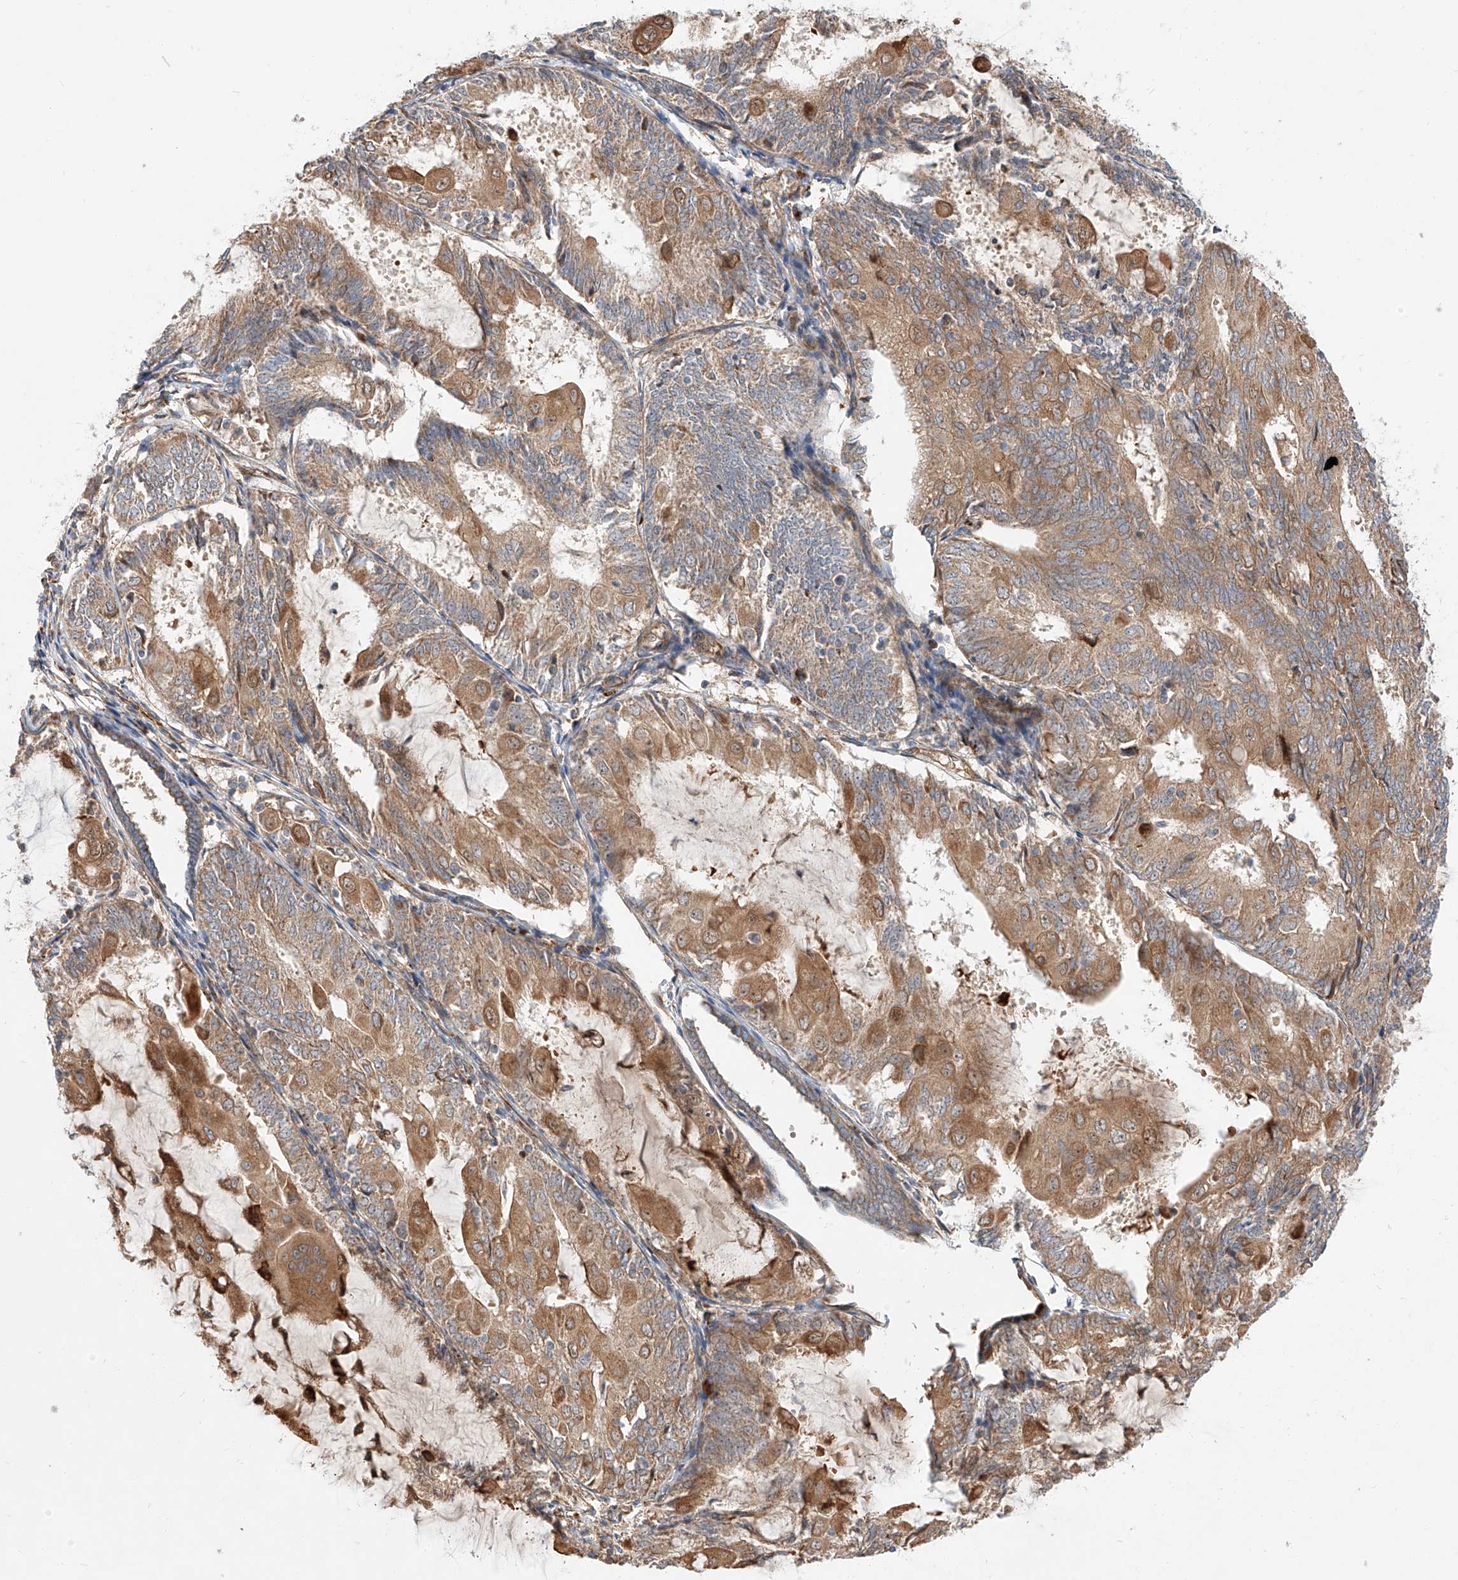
{"staining": {"intensity": "moderate", "quantity": ">75%", "location": "cytoplasmic/membranous"}, "tissue": "endometrial cancer", "cell_type": "Tumor cells", "image_type": "cancer", "snomed": [{"axis": "morphology", "description": "Adenocarcinoma, NOS"}, {"axis": "topography", "description": "Endometrium"}], "caption": "The photomicrograph displays immunohistochemical staining of endometrial cancer (adenocarcinoma). There is moderate cytoplasmic/membranous positivity is seen in about >75% of tumor cells.", "gene": "DIRAS3", "patient": {"sex": "female", "age": 81}}